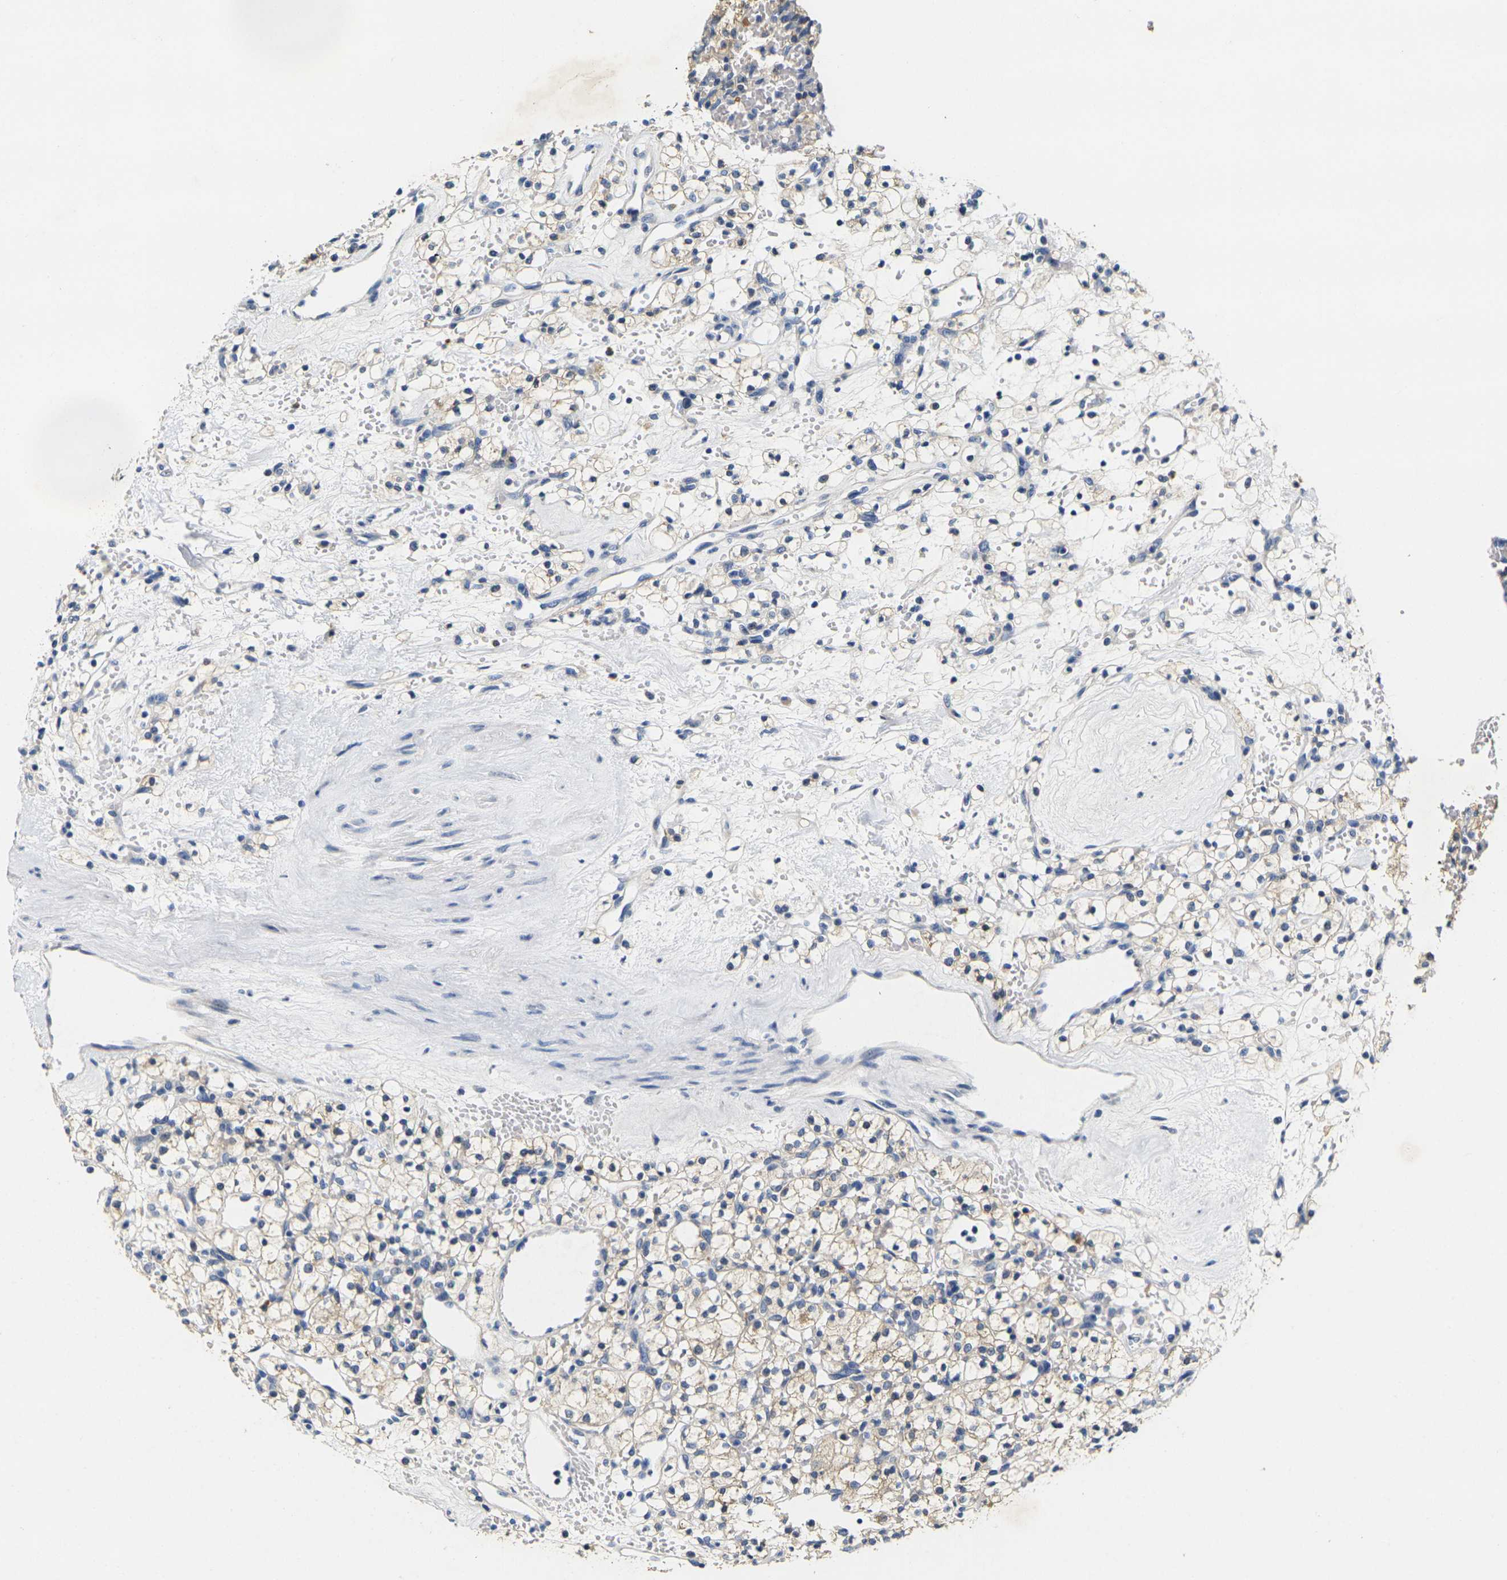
{"staining": {"intensity": "weak", "quantity": "25%-75%", "location": "cytoplasmic/membranous"}, "tissue": "renal cancer", "cell_type": "Tumor cells", "image_type": "cancer", "snomed": [{"axis": "morphology", "description": "Adenocarcinoma, NOS"}, {"axis": "topography", "description": "Kidney"}], "caption": "Protein positivity by immunohistochemistry (IHC) reveals weak cytoplasmic/membranous positivity in approximately 25%-75% of tumor cells in renal cancer (adenocarcinoma).", "gene": "NOCT", "patient": {"sex": "female", "age": 60}}